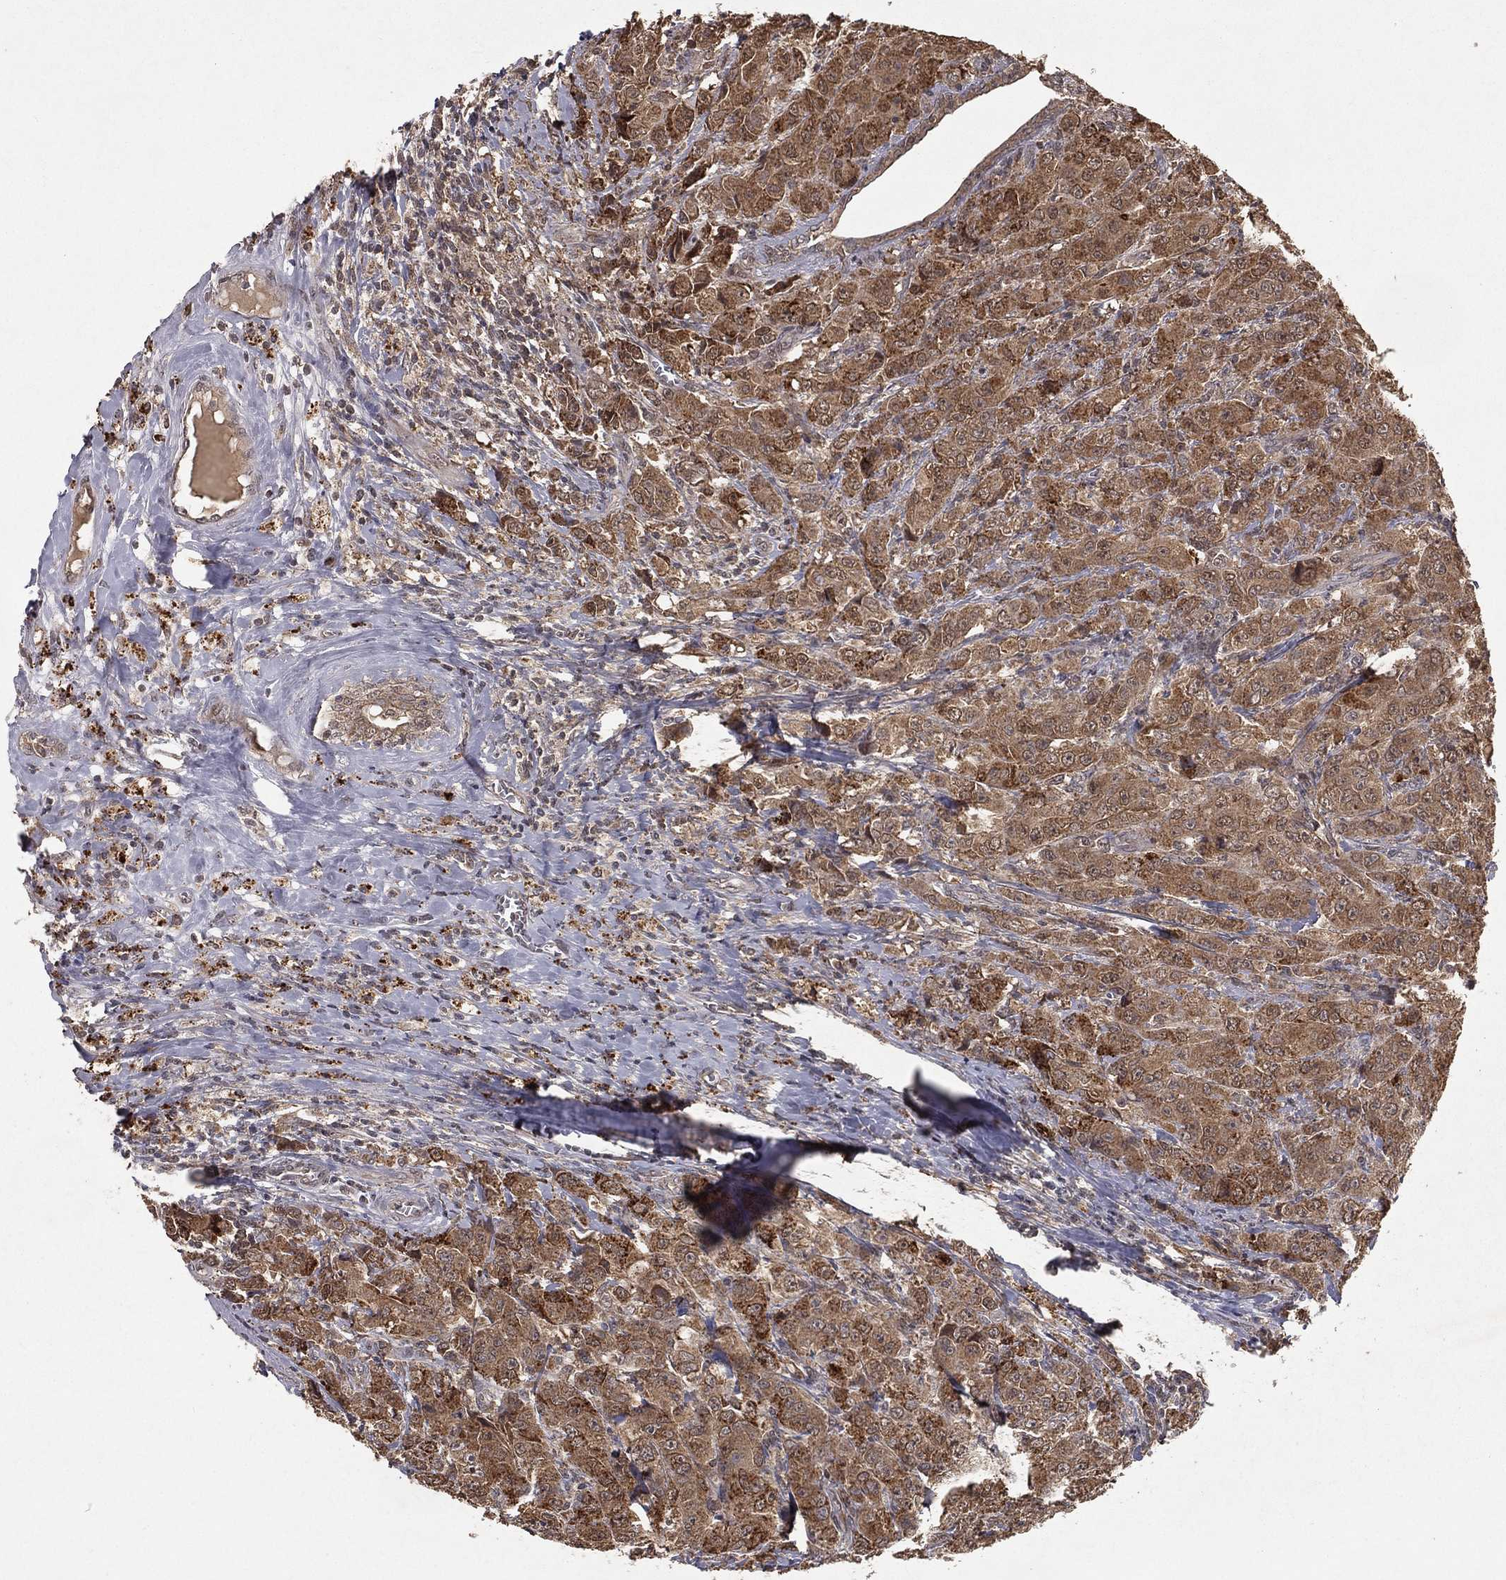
{"staining": {"intensity": "weak", "quantity": ">75%", "location": "cytoplasmic/membranous"}, "tissue": "breast cancer", "cell_type": "Tumor cells", "image_type": "cancer", "snomed": [{"axis": "morphology", "description": "Duct carcinoma"}, {"axis": "topography", "description": "Breast"}], "caption": "Tumor cells display weak cytoplasmic/membranous staining in about >75% of cells in intraductal carcinoma (breast).", "gene": "ZDHHC15", "patient": {"sex": "female", "age": 43}}